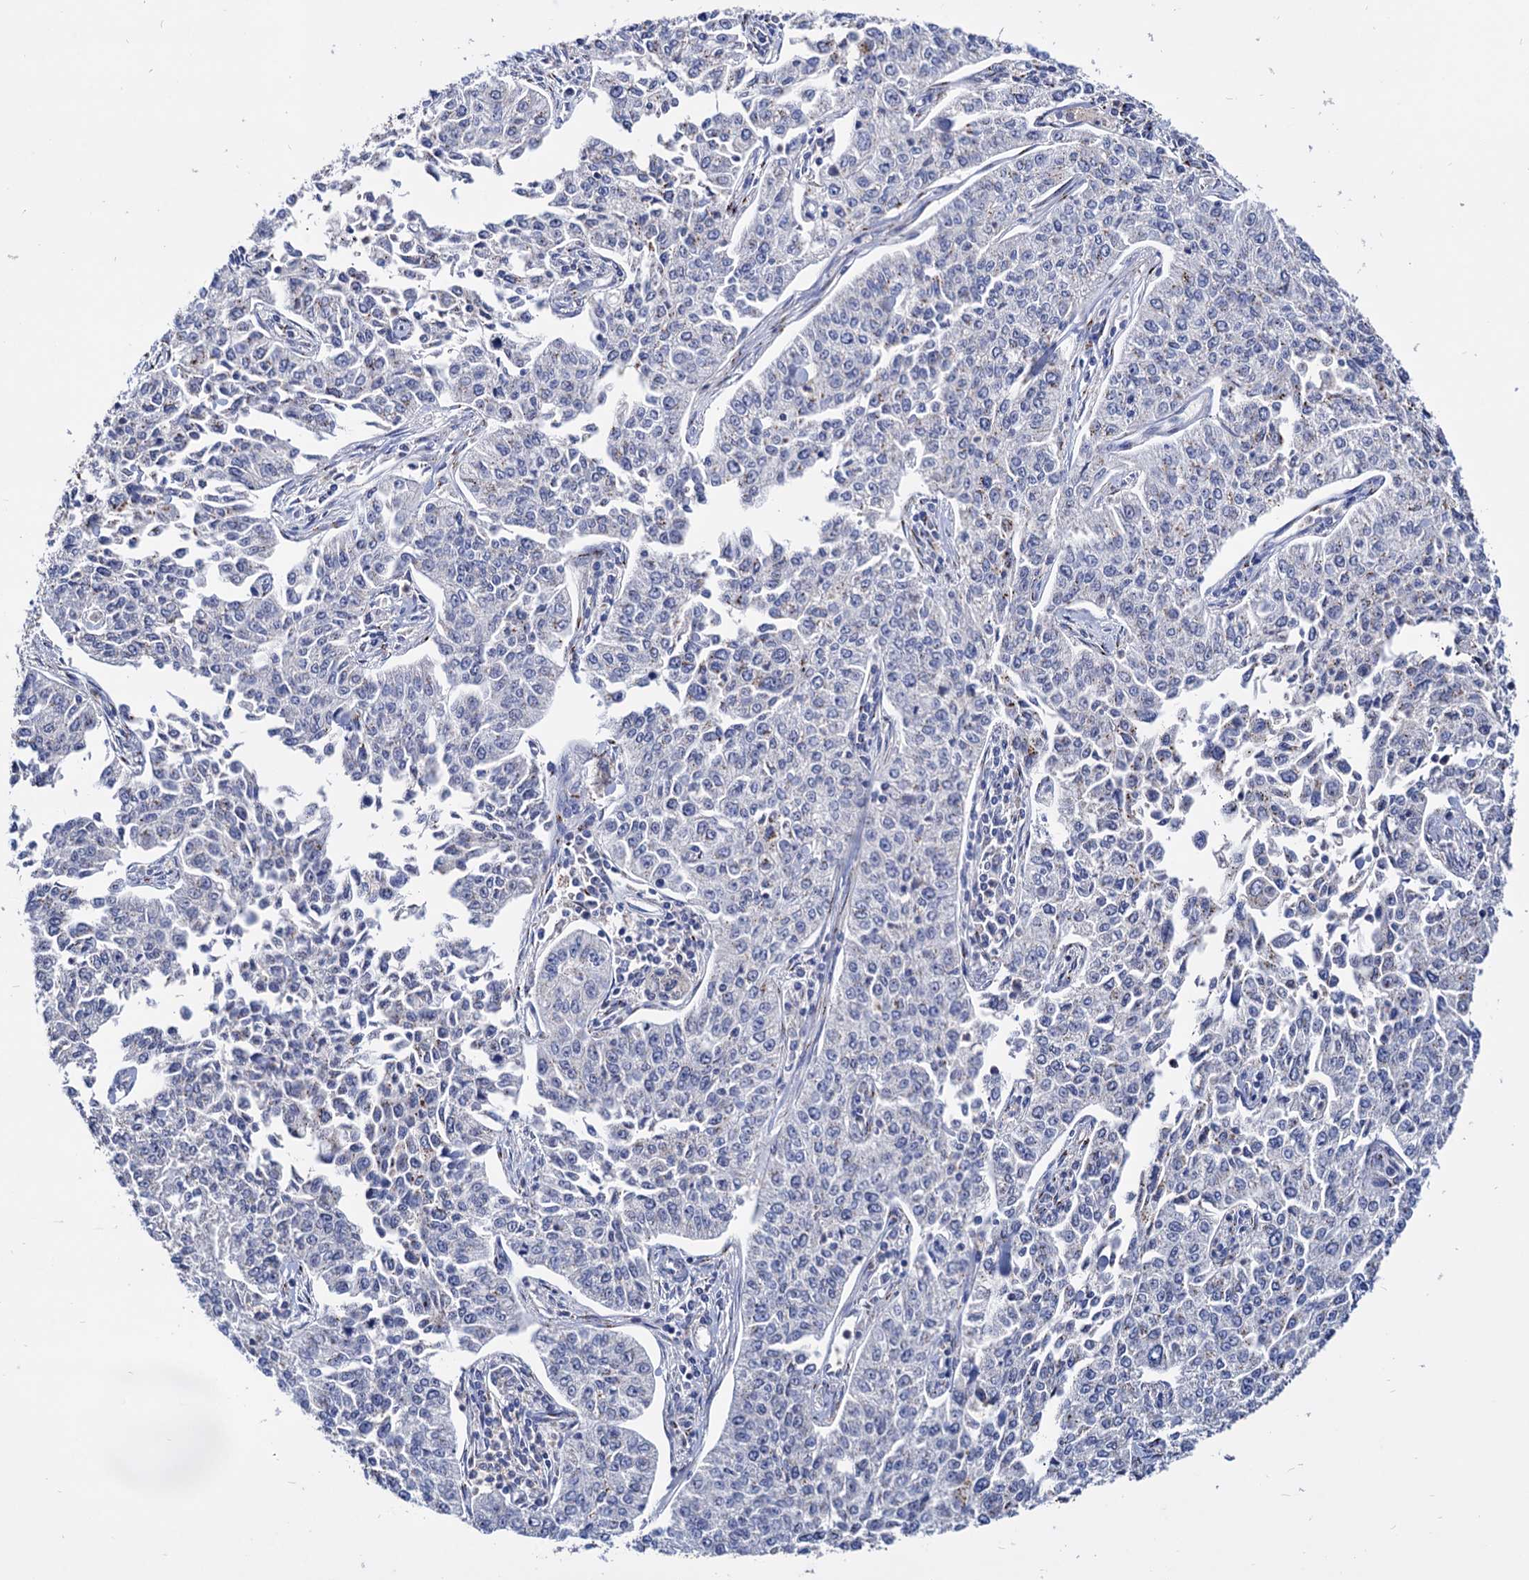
{"staining": {"intensity": "negative", "quantity": "none", "location": "none"}, "tissue": "cervical cancer", "cell_type": "Tumor cells", "image_type": "cancer", "snomed": [{"axis": "morphology", "description": "Squamous cell carcinoma, NOS"}, {"axis": "topography", "description": "Cervix"}], "caption": "DAB immunohistochemical staining of squamous cell carcinoma (cervical) displays no significant staining in tumor cells.", "gene": "ESD", "patient": {"sex": "female", "age": 35}}